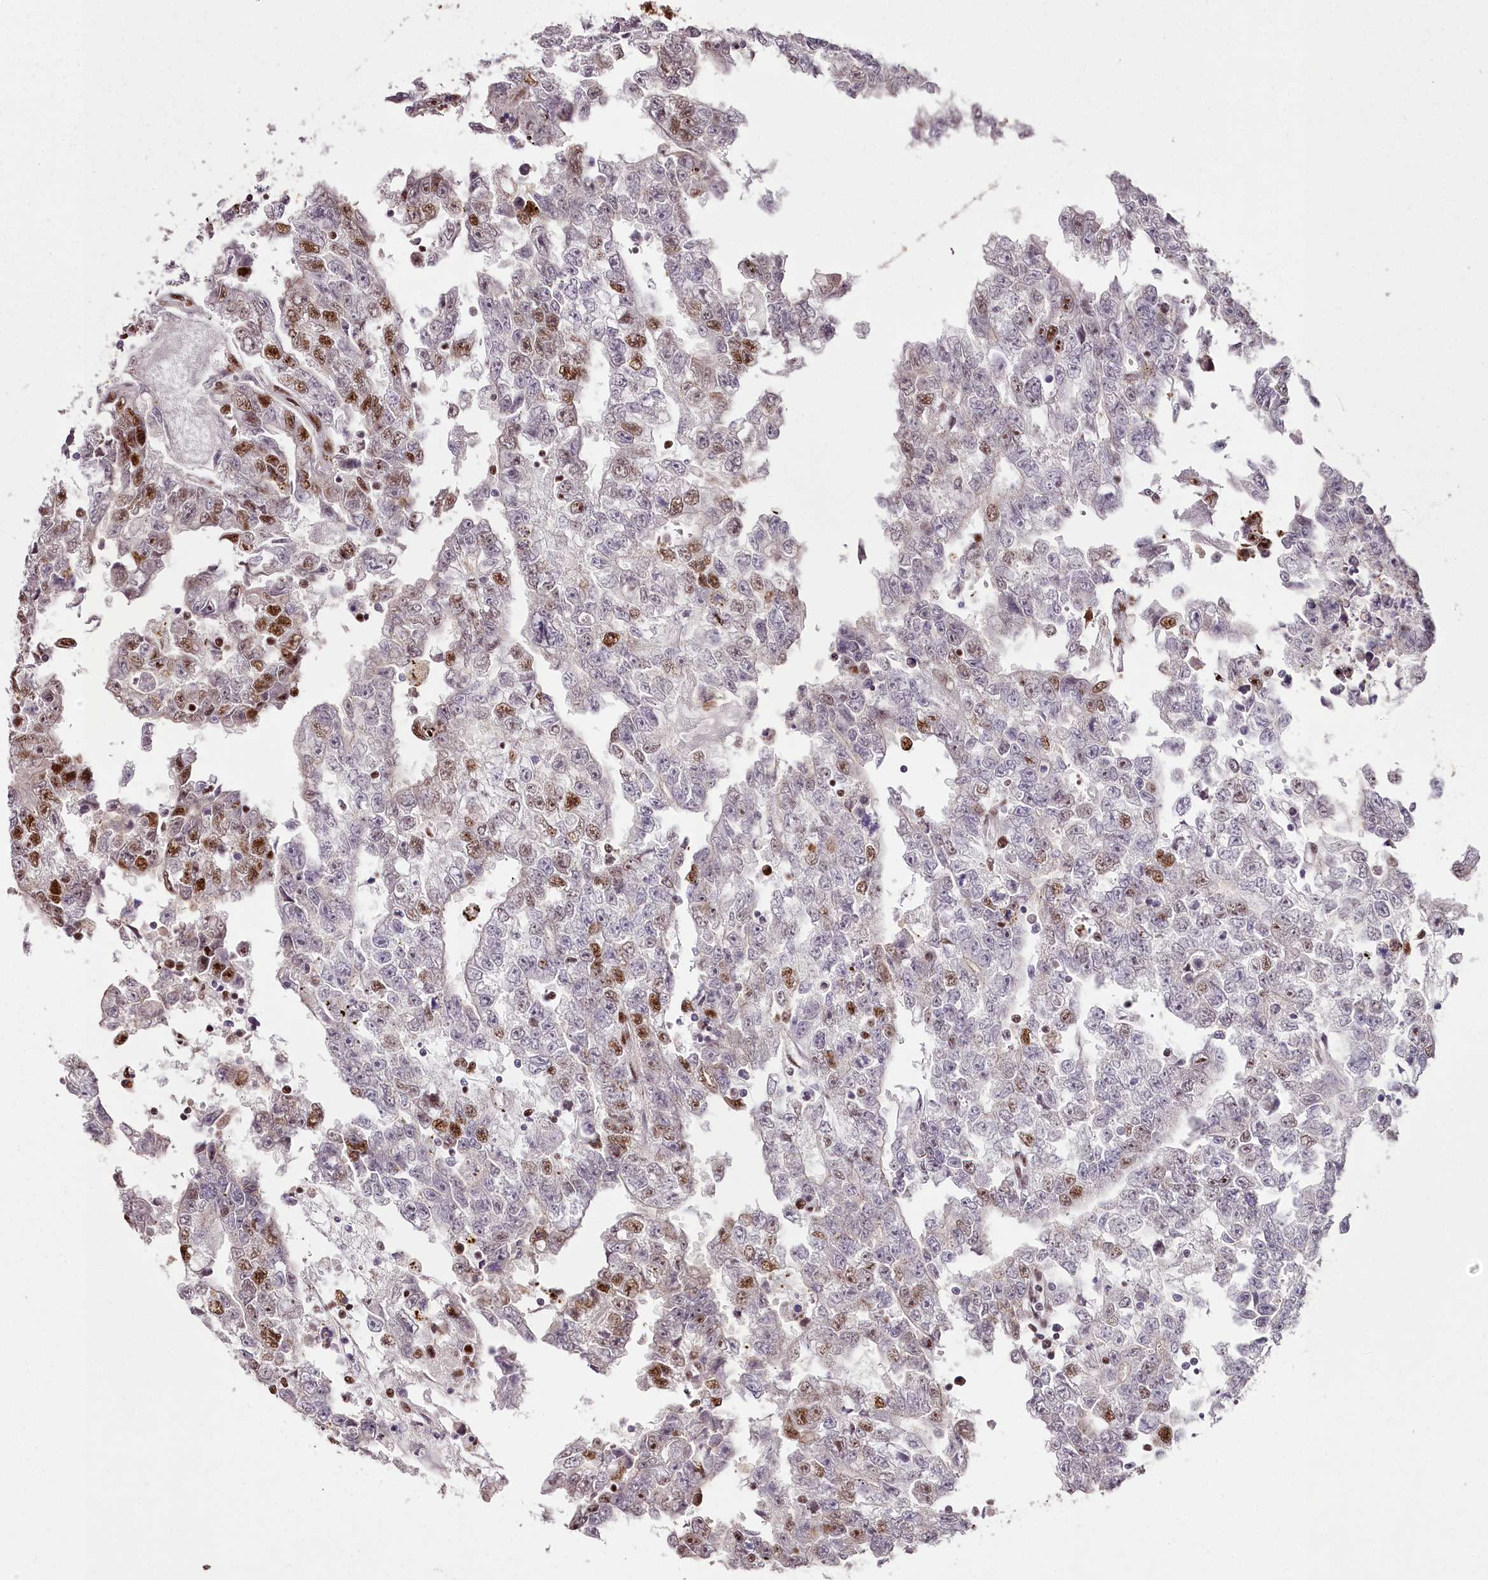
{"staining": {"intensity": "strong", "quantity": "25%-75%", "location": "nuclear"}, "tissue": "testis cancer", "cell_type": "Tumor cells", "image_type": "cancer", "snomed": [{"axis": "morphology", "description": "Carcinoma, Embryonal, NOS"}, {"axis": "topography", "description": "Testis"}], "caption": "Immunohistochemical staining of human testis cancer (embryonal carcinoma) reveals high levels of strong nuclear staining in about 25%-75% of tumor cells.", "gene": "PSPC1", "patient": {"sex": "male", "age": 25}}